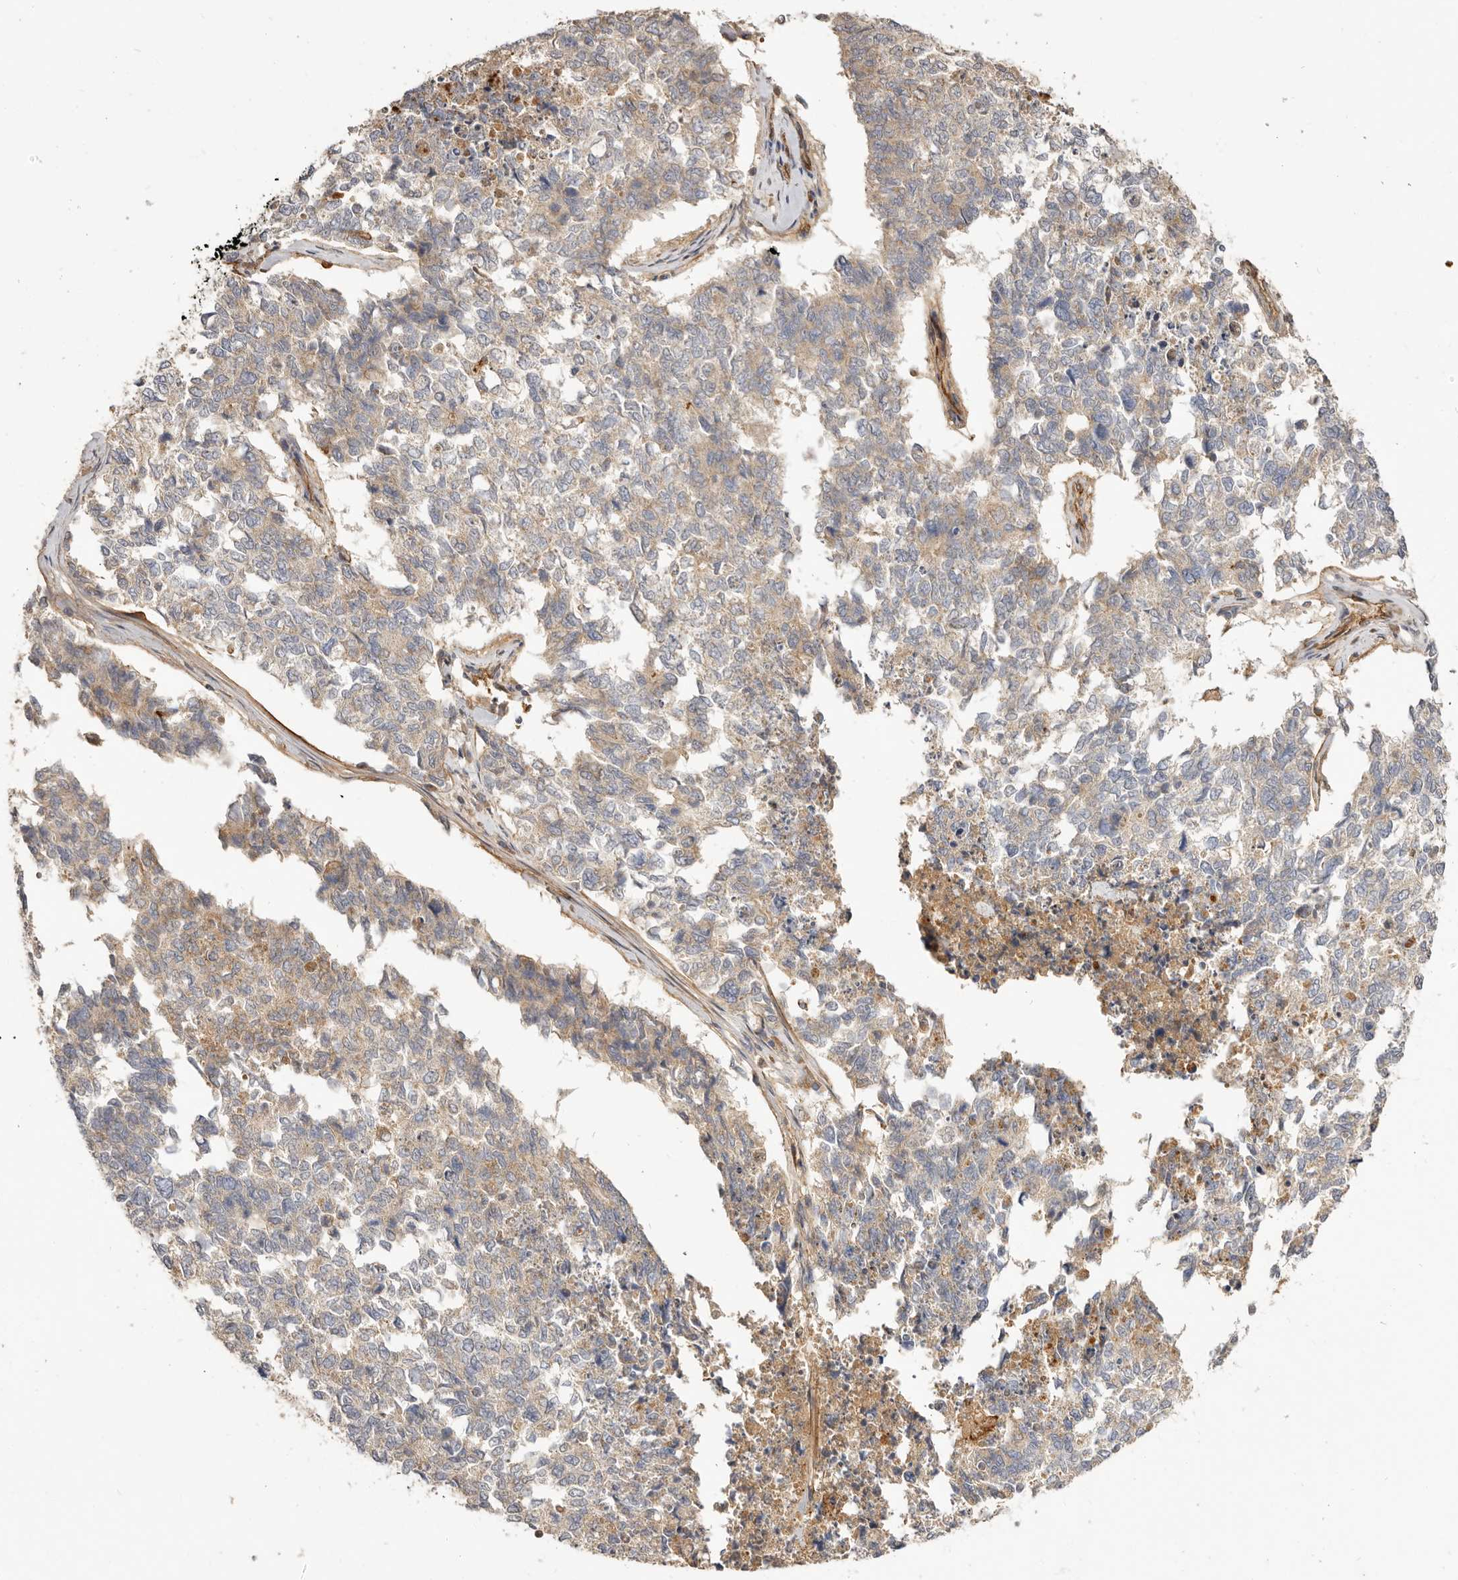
{"staining": {"intensity": "weak", "quantity": ">75%", "location": "cytoplasmic/membranous"}, "tissue": "cervical cancer", "cell_type": "Tumor cells", "image_type": "cancer", "snomed": [{"axis": "morphology", "description": "Squamous cell carcinoma, NOS"}, {"axis": "topography", "description": "Cervix"}], "caption": "Tumor cells show low levels of weak cytoplasmic/membranous staining in approximately >75% of cells in cervical cancer (squamous cell carcinoma).", "gene": "ADAMTS9", "patient": {"sex": "female", "age": 63}}